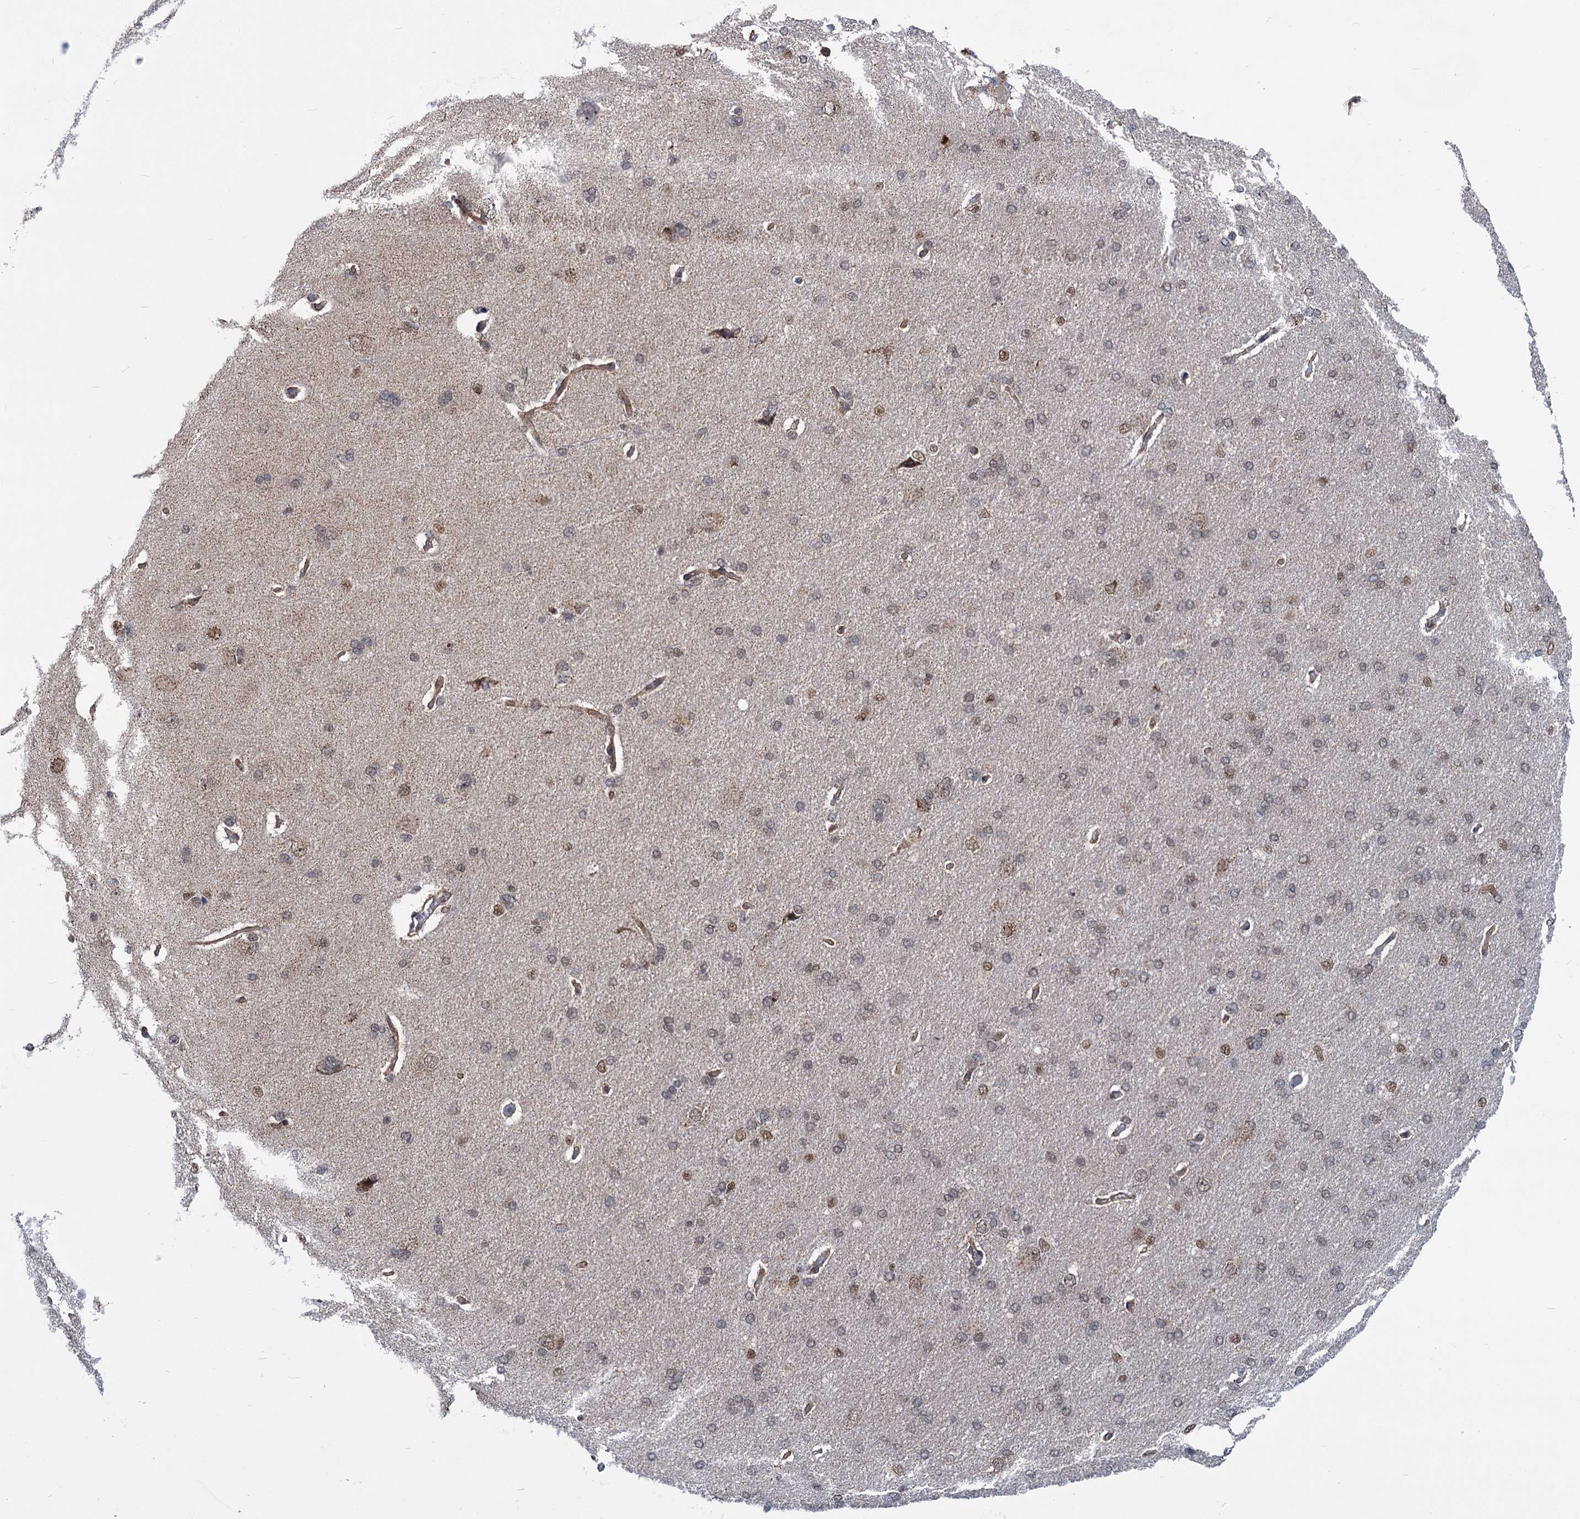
{"staining": {"intensity": "negative", "quantity": "none", "location": "none"}, "tissue": "cerebral cortex", "cell_type": "Endothelial cells", "image_type": "normal", "snomed": [{"axis": "morphology", "description": "Normal tissue, NOS"}, {"axis": "topography", "description": "Cerebral cortex"}], "caption": "Micrograph shows no protein positivity in endothelial cells of normal cerebral cortex.", "gene": "MORN3", "patient": {"sex": "male", "age": 62}}